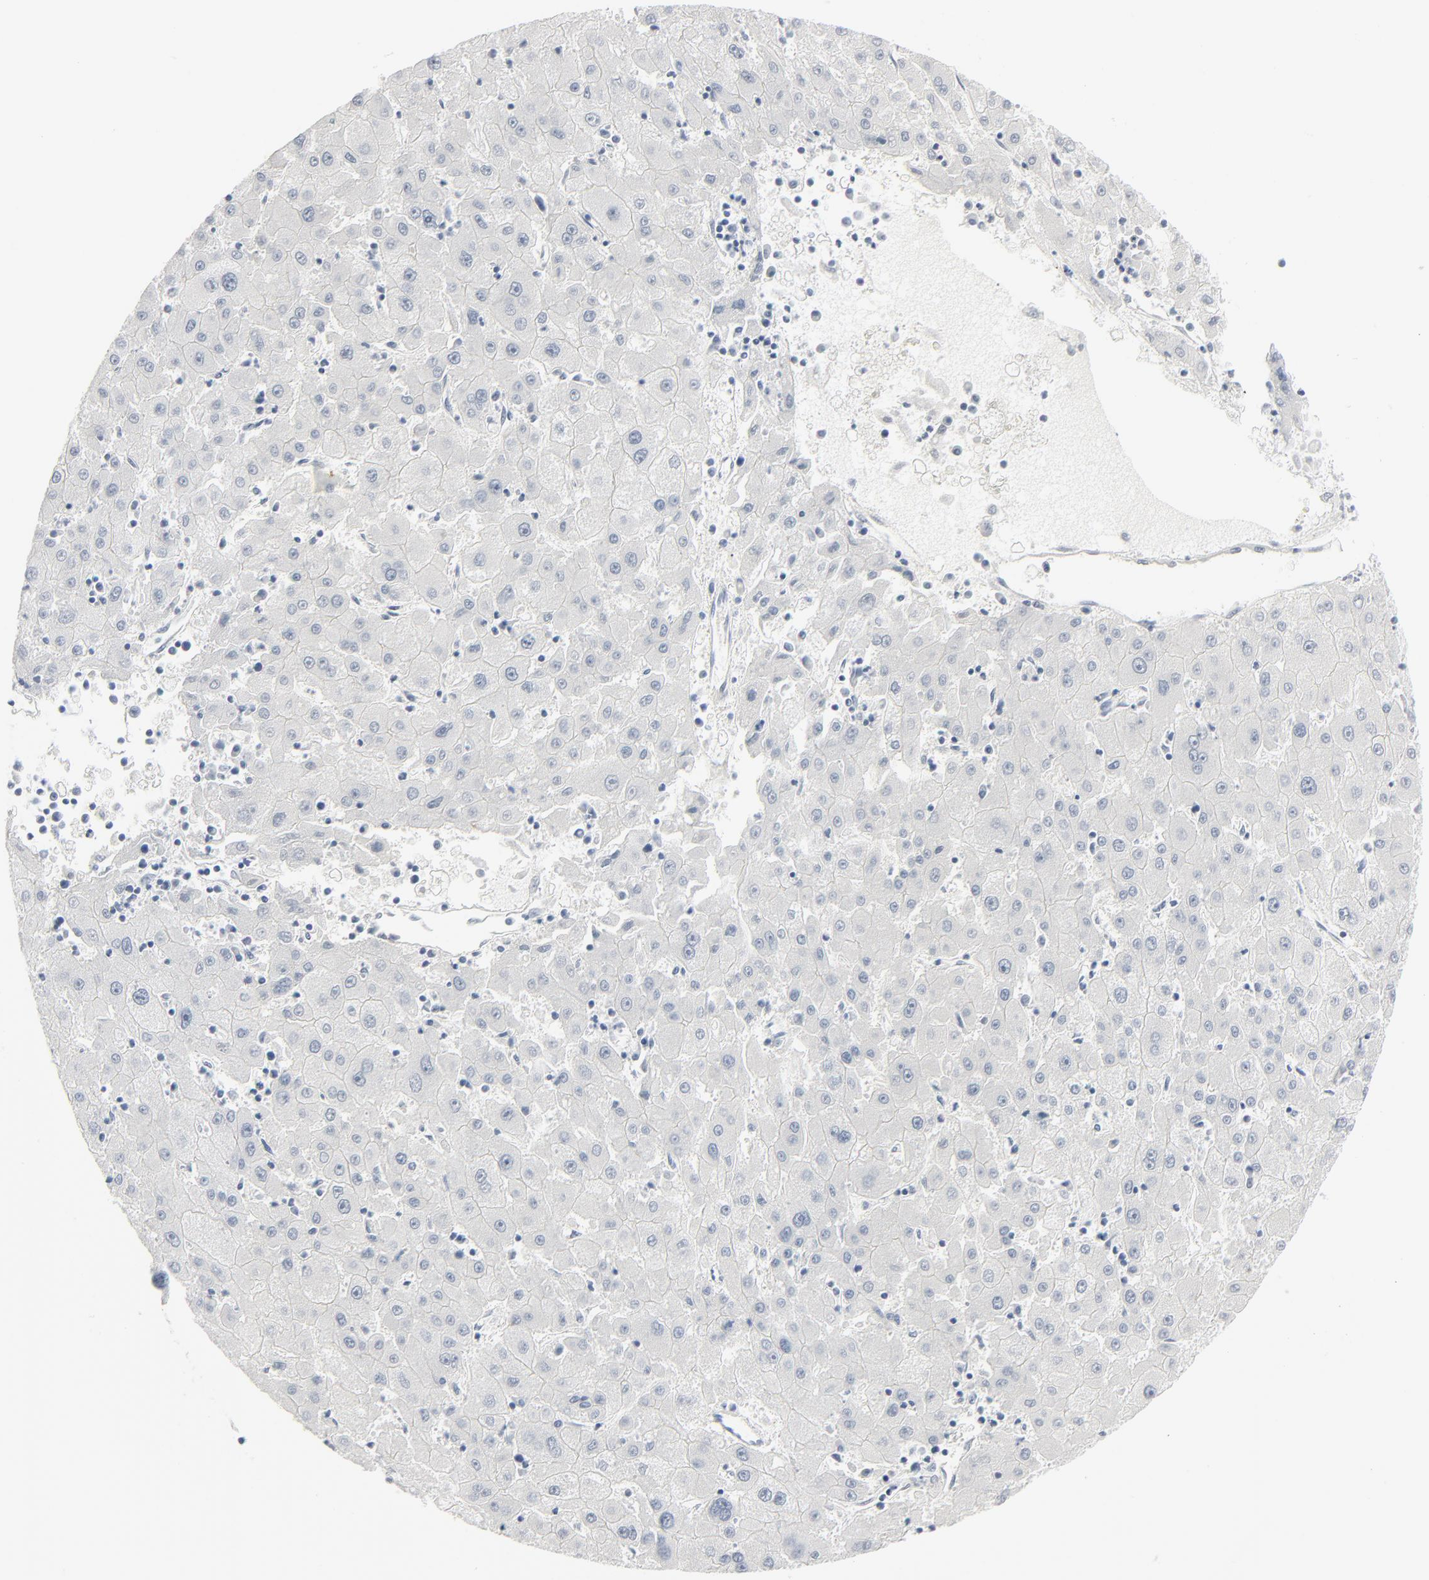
{"staining": {"intensity": "negative", "quantity": "none", "location": "none"}, "tissue": "liver cancer", "cell_type": "Tumor cells", "image_type": "cancer", "snomed": [{"axis": "morphology", "description": "Carcinoma, Hepatocellular, NOS"}, {"axis": "topography", "description": "Liver"}], "caption": "Immunohistochemistry of liver cancer shows no staining in tumor cells. (Brightfield microscopy of DAB IHC at high magnification).", "gene": "MITF", "patient": {"sex": "male", "age": 72}}